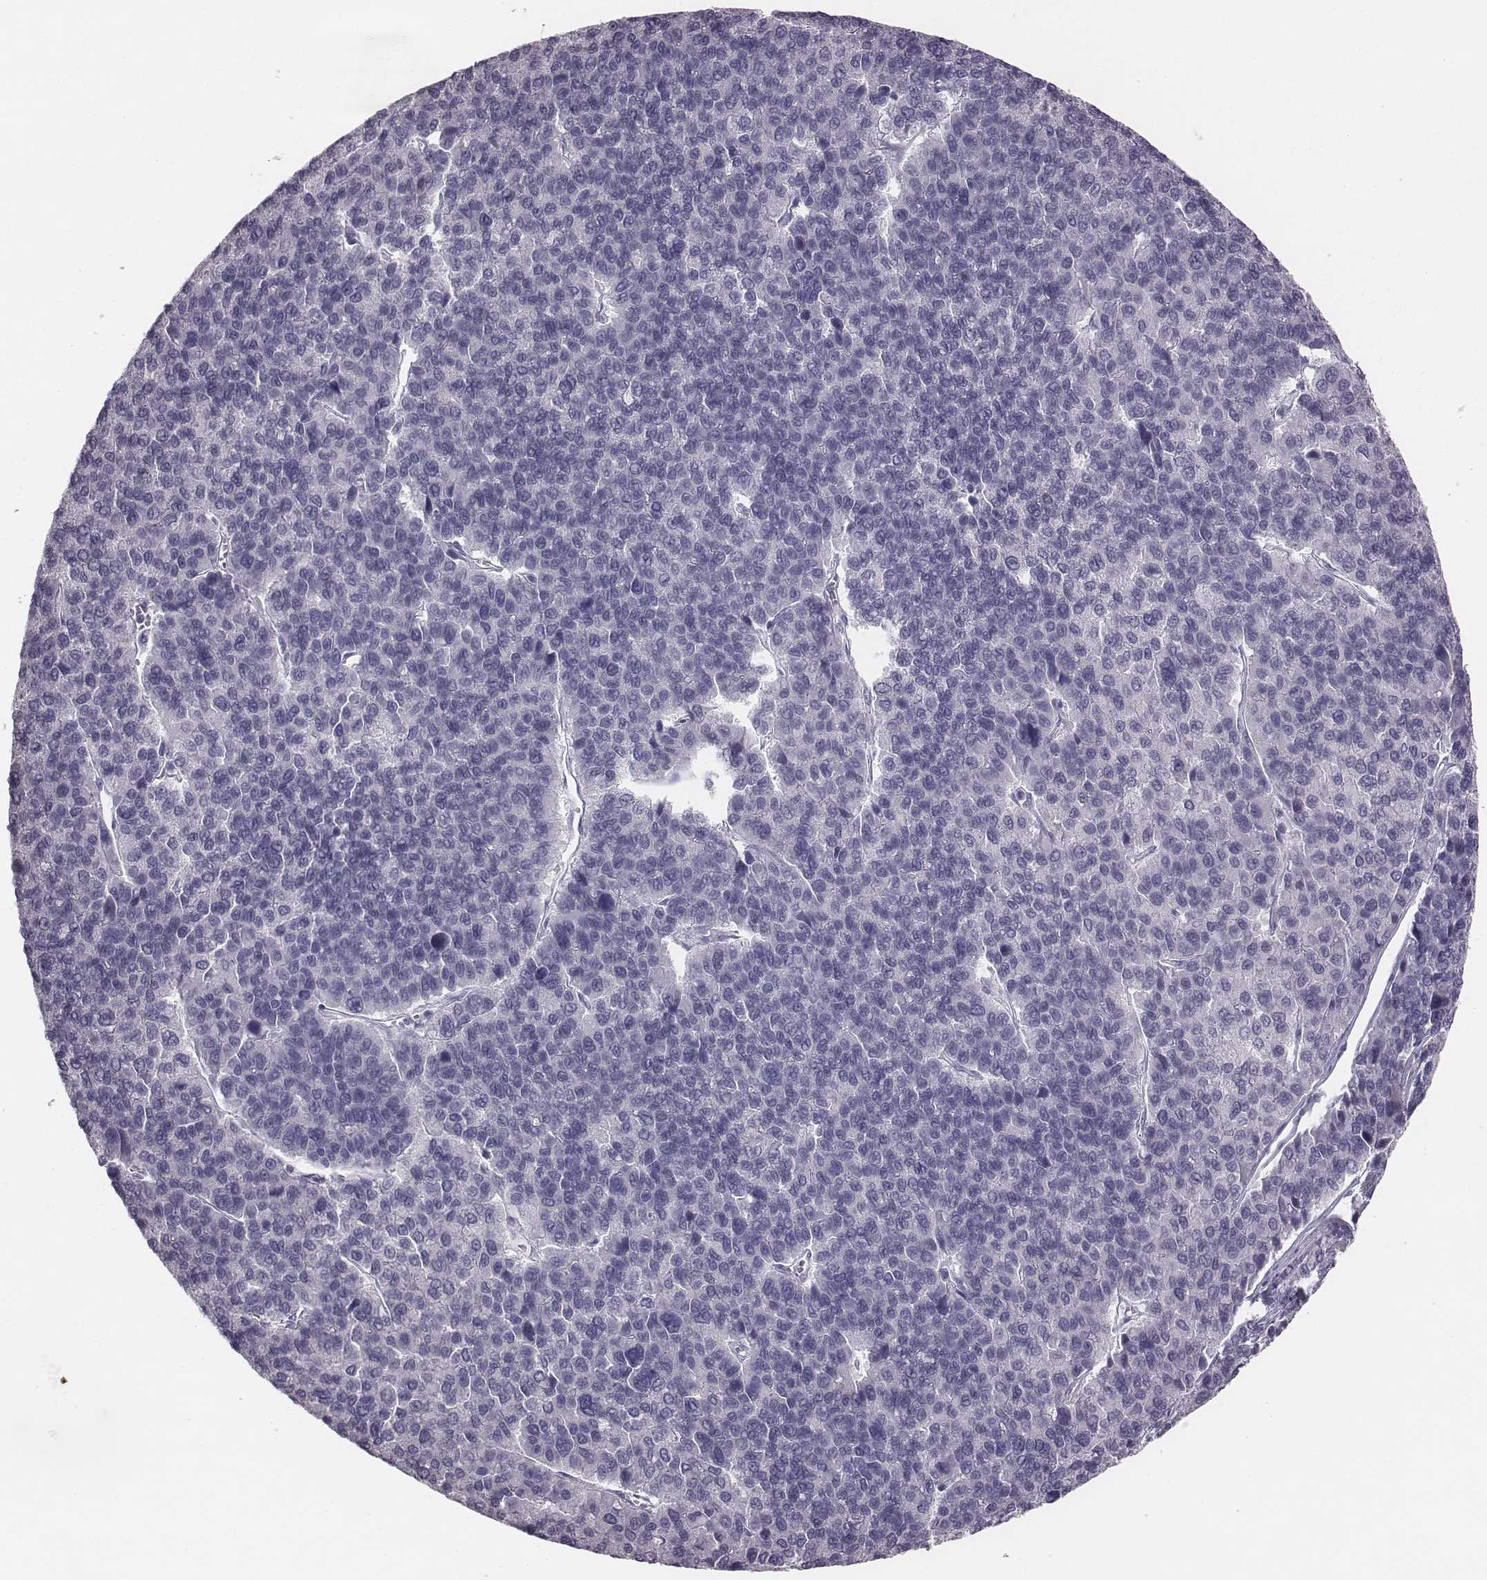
{"staining": {"intensity": "negative", "quantity": "none", "location": "none"}, "tissue": "liver cancer", "cell_type": "Tumor cells", "image_type": "cancer", "snomed": [{"axis": "morphology", "description": "Carcinoma, Hepatocellular, NOS"}, {"axis": "topography", "description": "Liver"}], "caption": "Tumor cells are negative for protein expression in human liver cancer (hepatocellular carcinoma).", "gene": "C6orf58", "patient": {"sex": "female", "age": 41}}